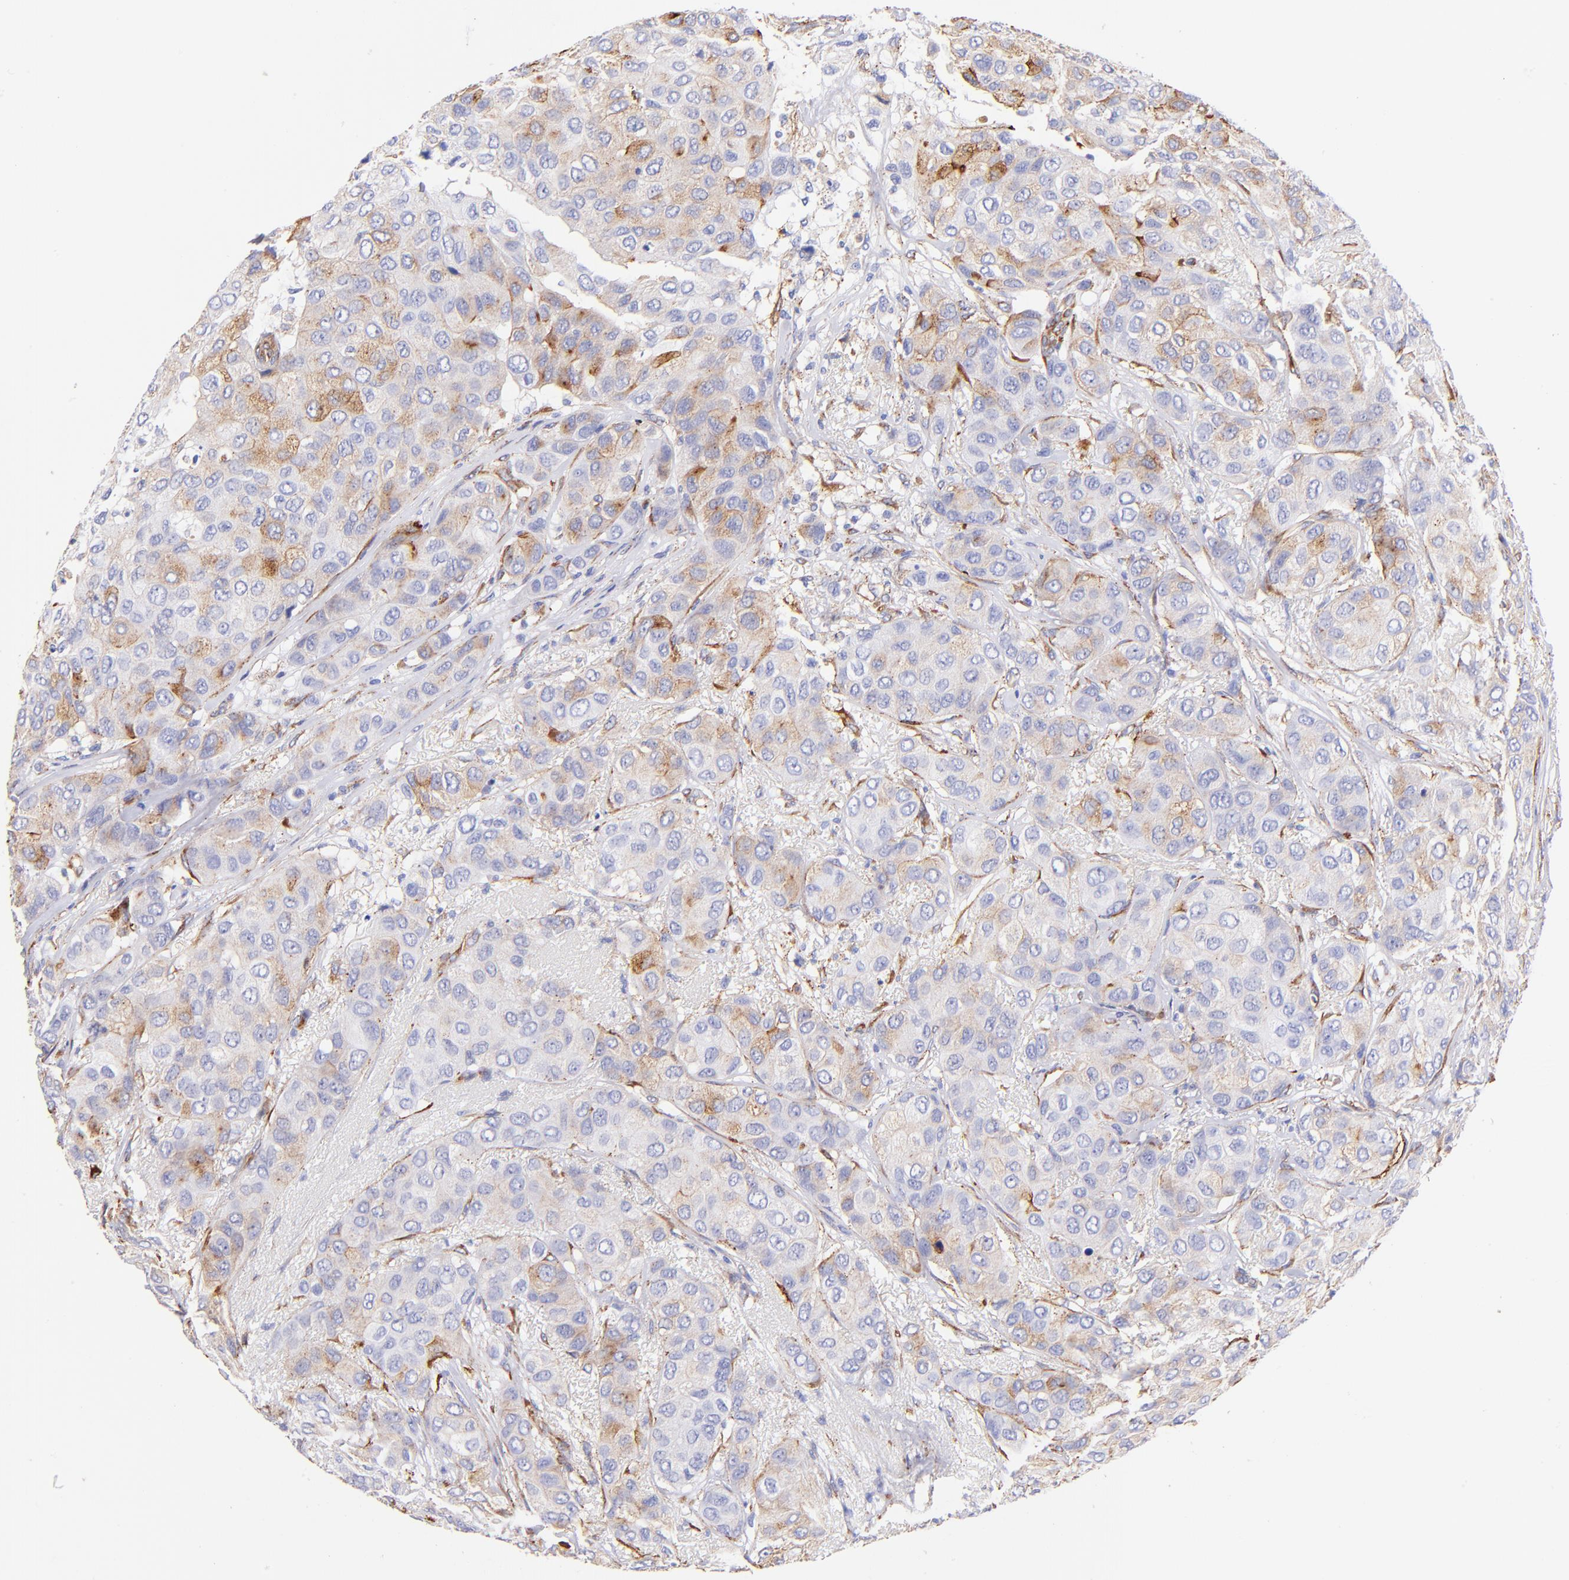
{"staining": {"intensity": "moderate", "quantity": "<25%", "location": "cytoplasmic/membranous"}, "tissue": "breast cancer", "cell_type": "Tumor cells", "image_type": "cancer", "snomed": [{"axis": "morphology", "description": "Duct carcinoma"}, {"axis": "topography", "description": "Breast"}], "caption": "Human invasive ductal carcinoma (breast) stained for a protein (brown) exhibits moderate cytoplasmic/membranous positive staining in about <25% of tumor cells.", "gene": "SPARC", "patient": {"sex": "female", "age": 68}}